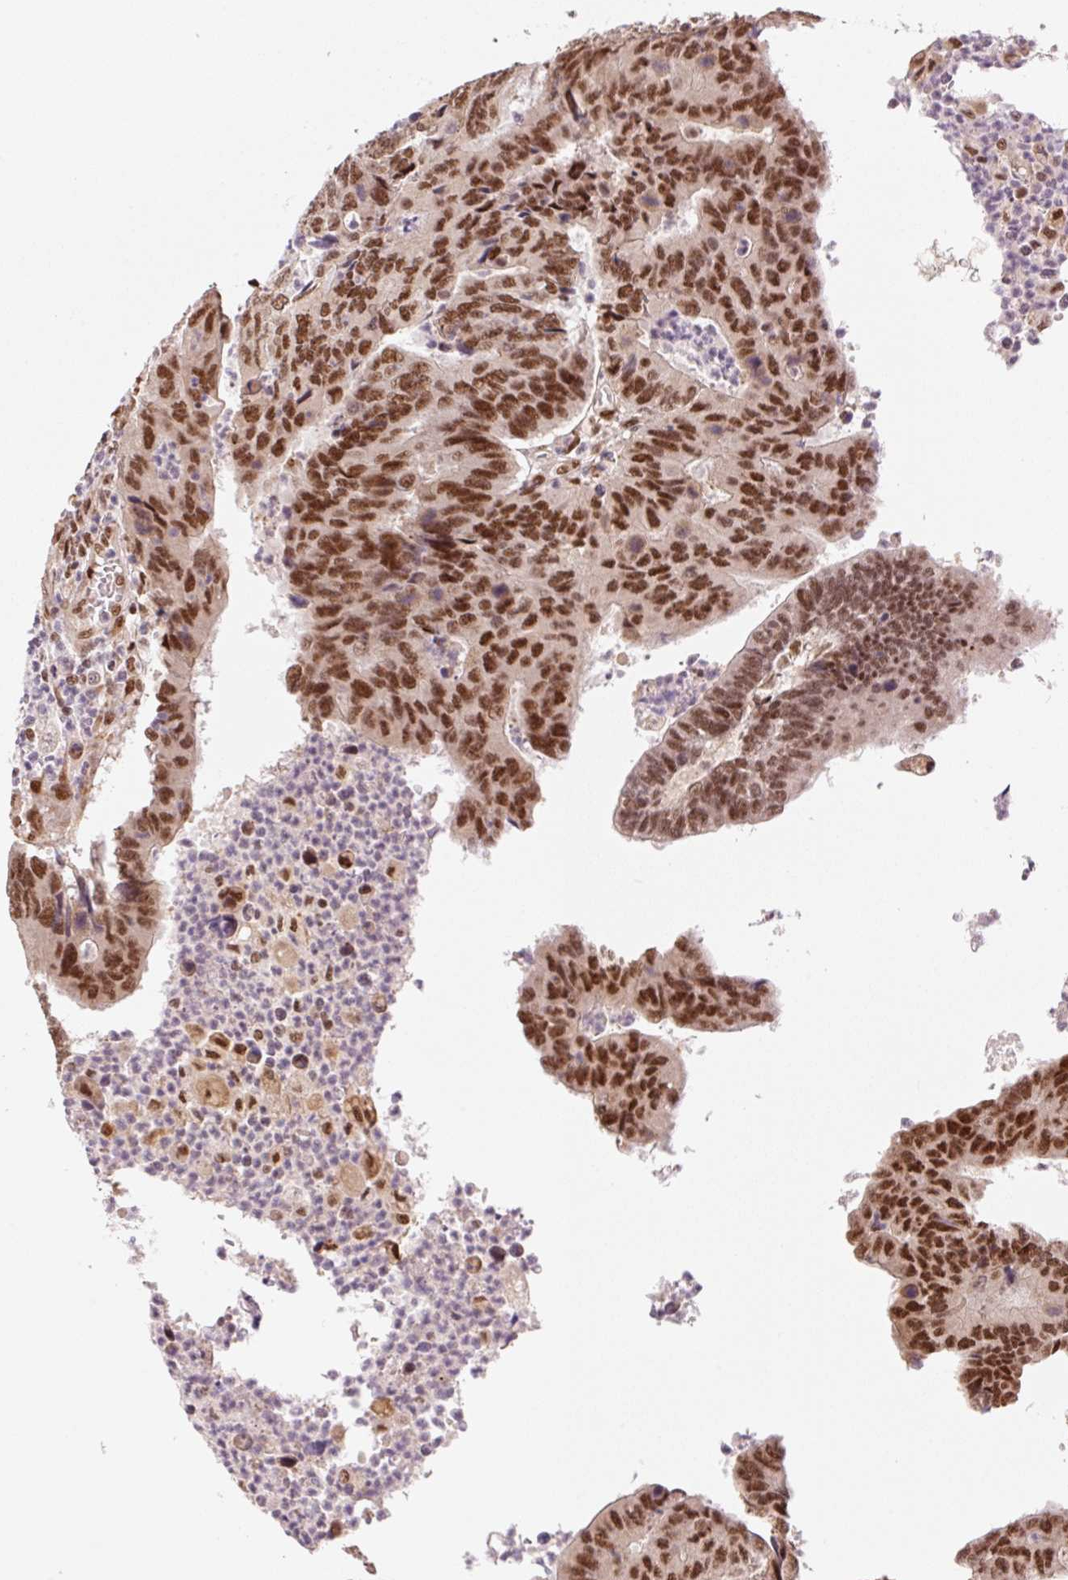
{"staining": {"intensity": "strong", "quantity": ">75%", "location": "nuclear"}, "tissue": "colorectal cancer", "cell_type": "Tumor cells", "image_type": "cancer", "snomed": [{"axis": "morphology", "description": "Adenocarcinoma, NOS"}, {"axis": "topography", "description": "Colon"}], "caption": "Immunohistochemistry (IHC) histopathology image of neoplastic tissue: colorectal cancer (adenocarcinoma) stained using immunohistochemistry reveals high levels of strong protein expression localized specifically in the nuclear of tumor cells, appearing as a nuclear brown color.", "gene": "INTS8", "patient": {"sex": "female", "age": 67}}